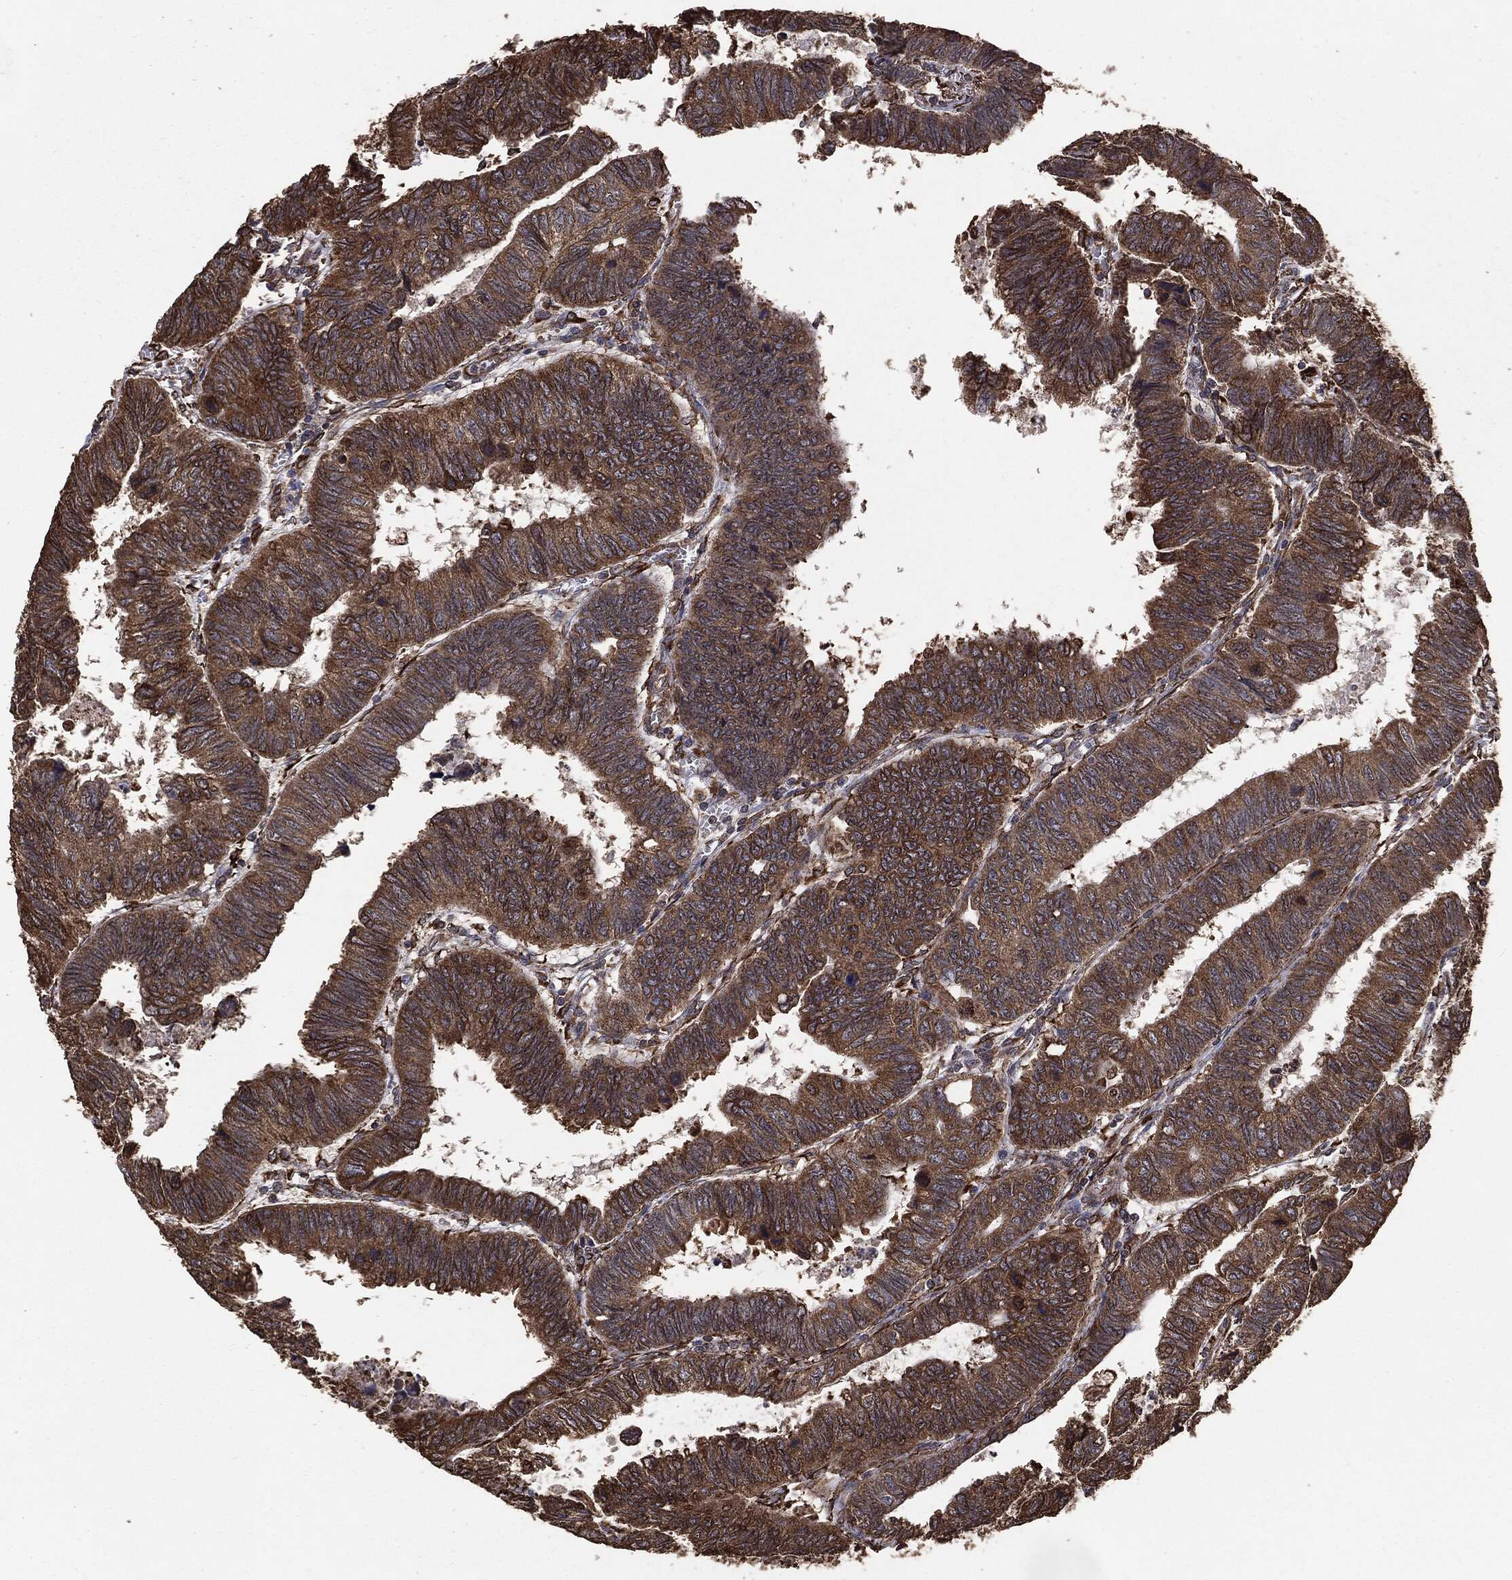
{"staining": {"intensity": "moderate", "quantity": ">75%", "location": "cytoplasmic/membranous"}, "tissue": "colorectal cancer", "cell_type": "Tumor cells", "image_type": "cancer", "snomed": [{"axis": "morphology", "description": "Adenocarcinoma, NOS"}, {"axis": "topography", "description": "Colon"}], "caption": "Moderate cytoplasmic/membranous protein staining is appreciated in approximately >75% of tumor cells in colorectal adenocarcinoma. Nuclei are stained in blue.", "gene": "MTOR", "patient": {"sex": "male", "age": 62}}